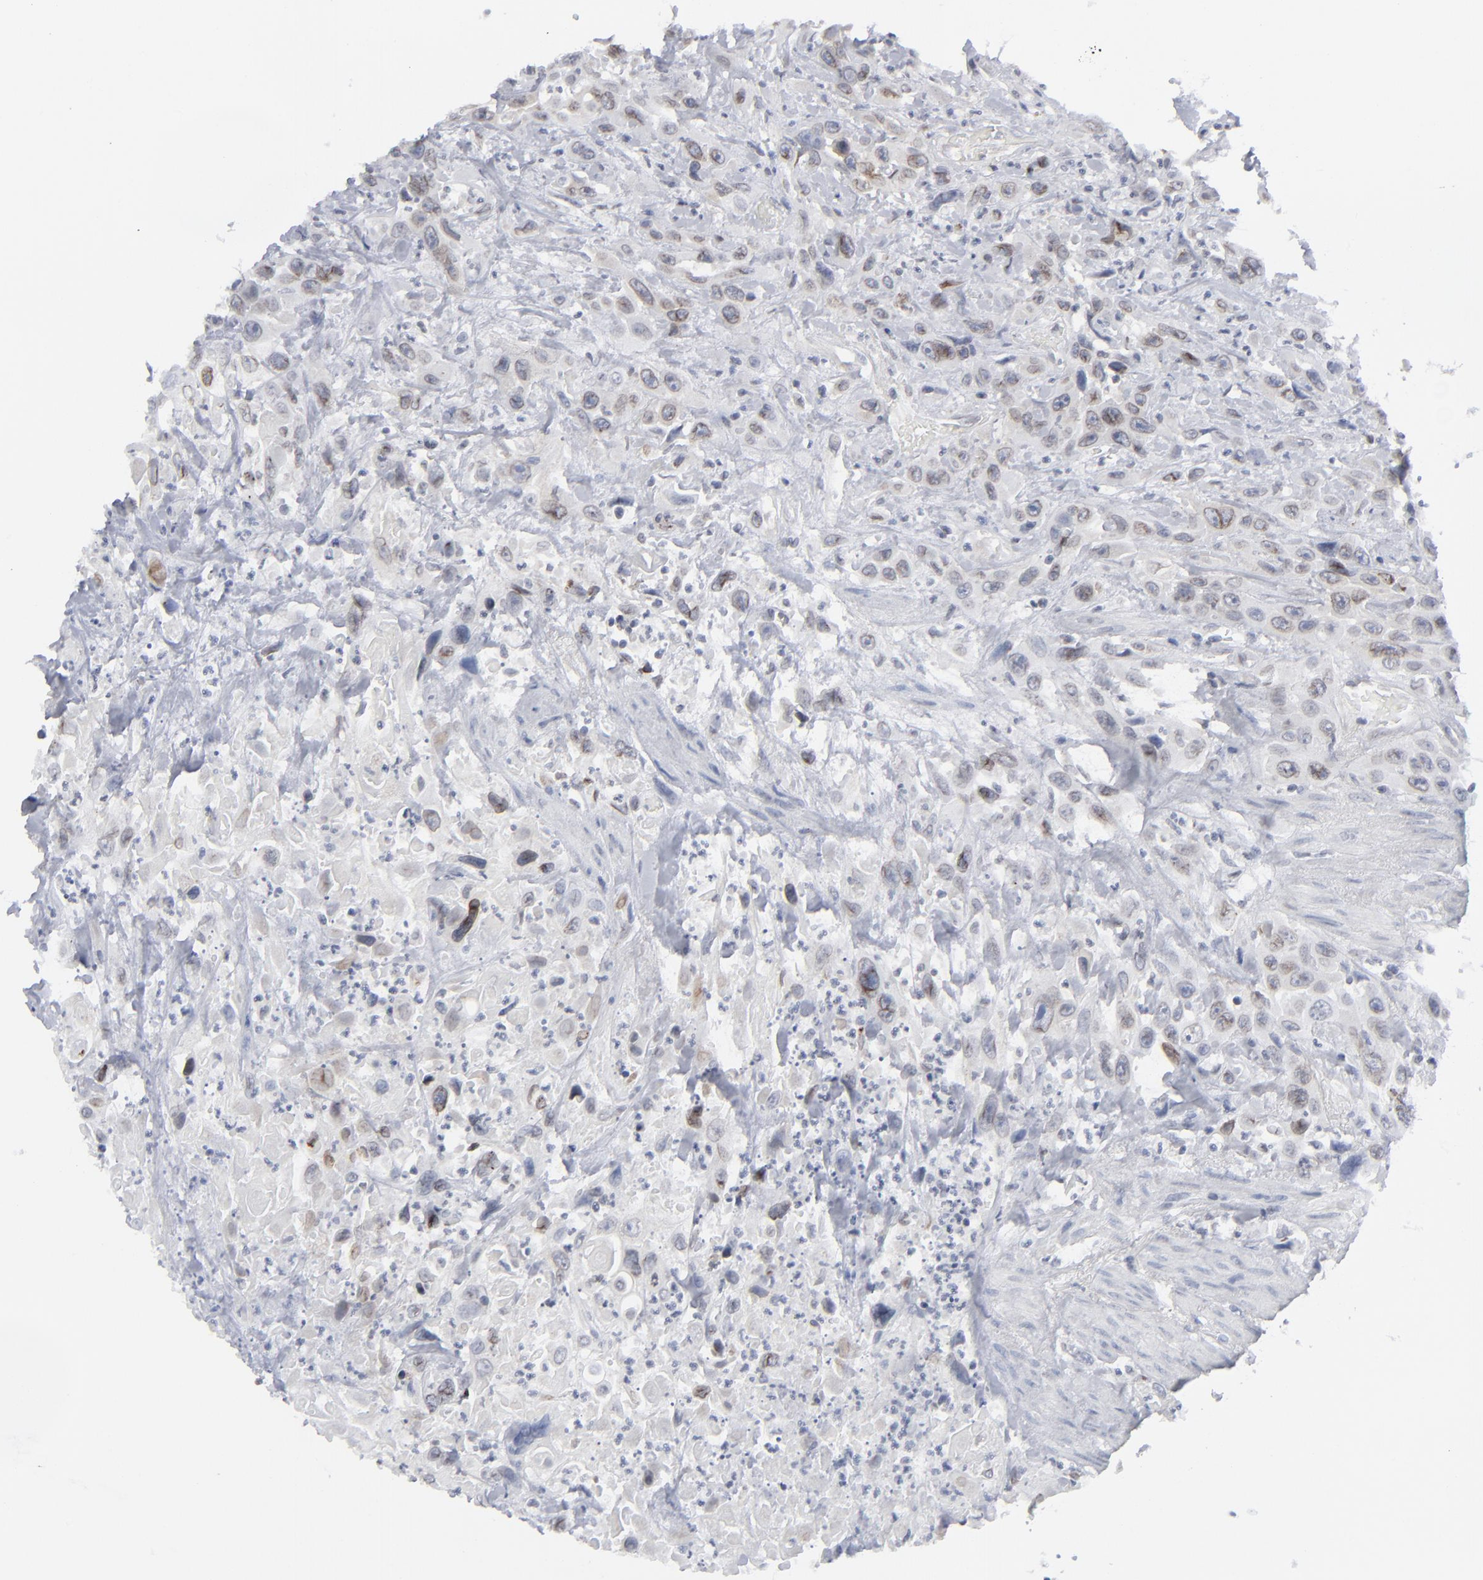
{"staining": {"intensity": "weak", "quantity": "<25%", "location": "cytoplasmic/membranous,nuclear"}, "tissue": "urothelial cancer", "cell_type": "Tumor cells", "image_type": "cancer", "snomed": [{"axis": "morphology", "description": "Urothelial carcinoma, High grade"}, {"axis": "topography", "description": "Urinary bladder"}], "caption": "Image shows no protein positivity in tumor cells of high-grade urothelial carcinoma tissue. (Immunohistochemistry (ihc), brightfield microscopy, high magnification).", "gene": "NUP88", "patient": {"sex": "female", "age": 84}}